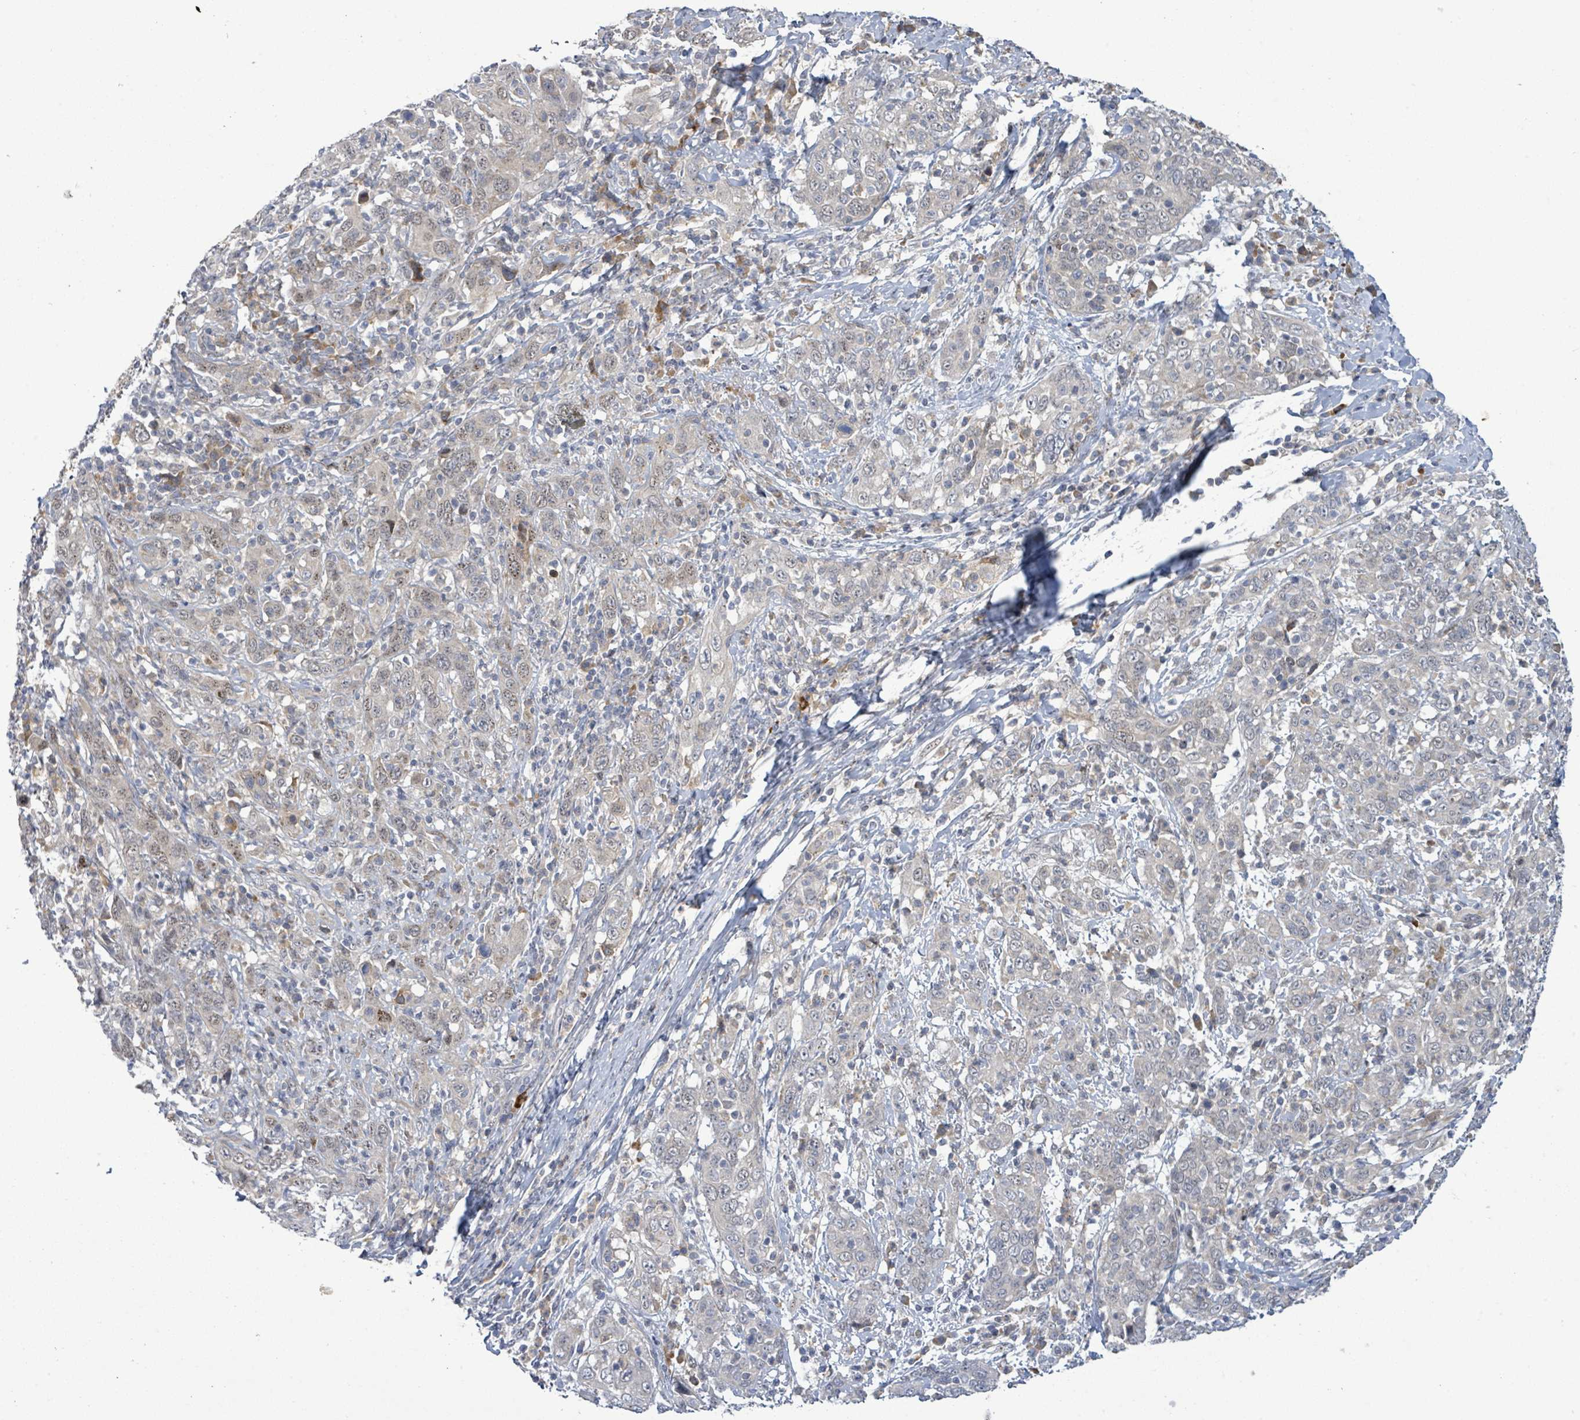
{"staining": {"intensity": "negative", "quantity": "none", "location": "none"}, "tissue": "cervical cancer", "cell_type": "Tumor cells", "image_type": "cancer", "snomed": [{"axis": "morphology", "description": "Squamous cell carcinoma, NOS"}, {"axis": "topography", "description": "Cervix"}], "caption": "A photomicrograph of cervical cancer (squamous cell carcinoma) stained for a protein exhibits no brown staining in tumor cells.", "gene": "SLIT3", "patient": {"sex": "female", "age": 46}}